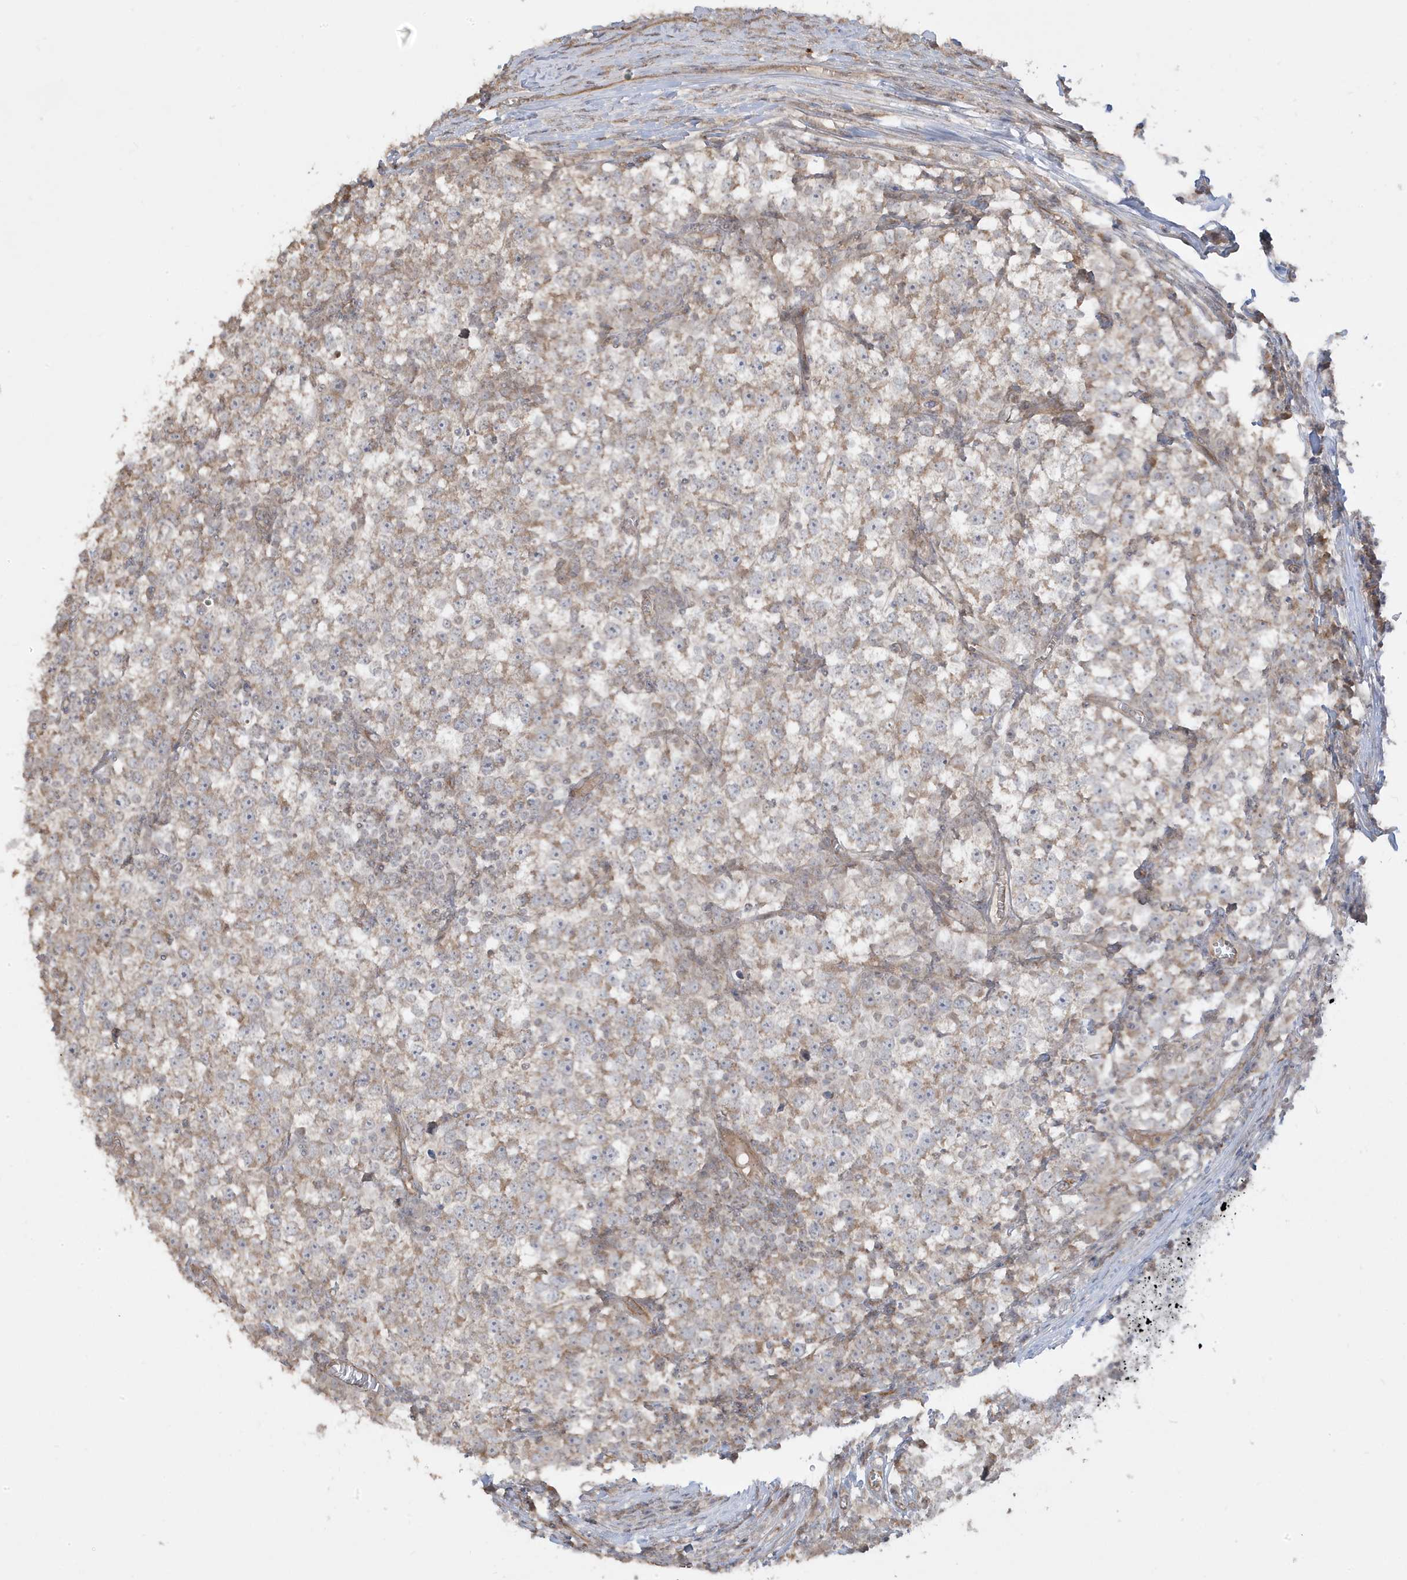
{"staining": {"intensity": "weak", "quantity": "25%-75%", "location": "cytoplasmic/membranous"}, "tissue": "testis cancer", "cell_type": "Tumor cells", "image_type": "cancer", "snomed": [{"axis": "morphology", "description": "Seminoma, NOS"}, {"axis": "topography", "description": "Testis"}], "caption": "Tumor cells demonstrate weak cytoplasmic/membranous positivity in about 25%-75% of cells in testis cancer.", "gene": "DNAJC12", "patient": {"sex": "male", "age": 65}}